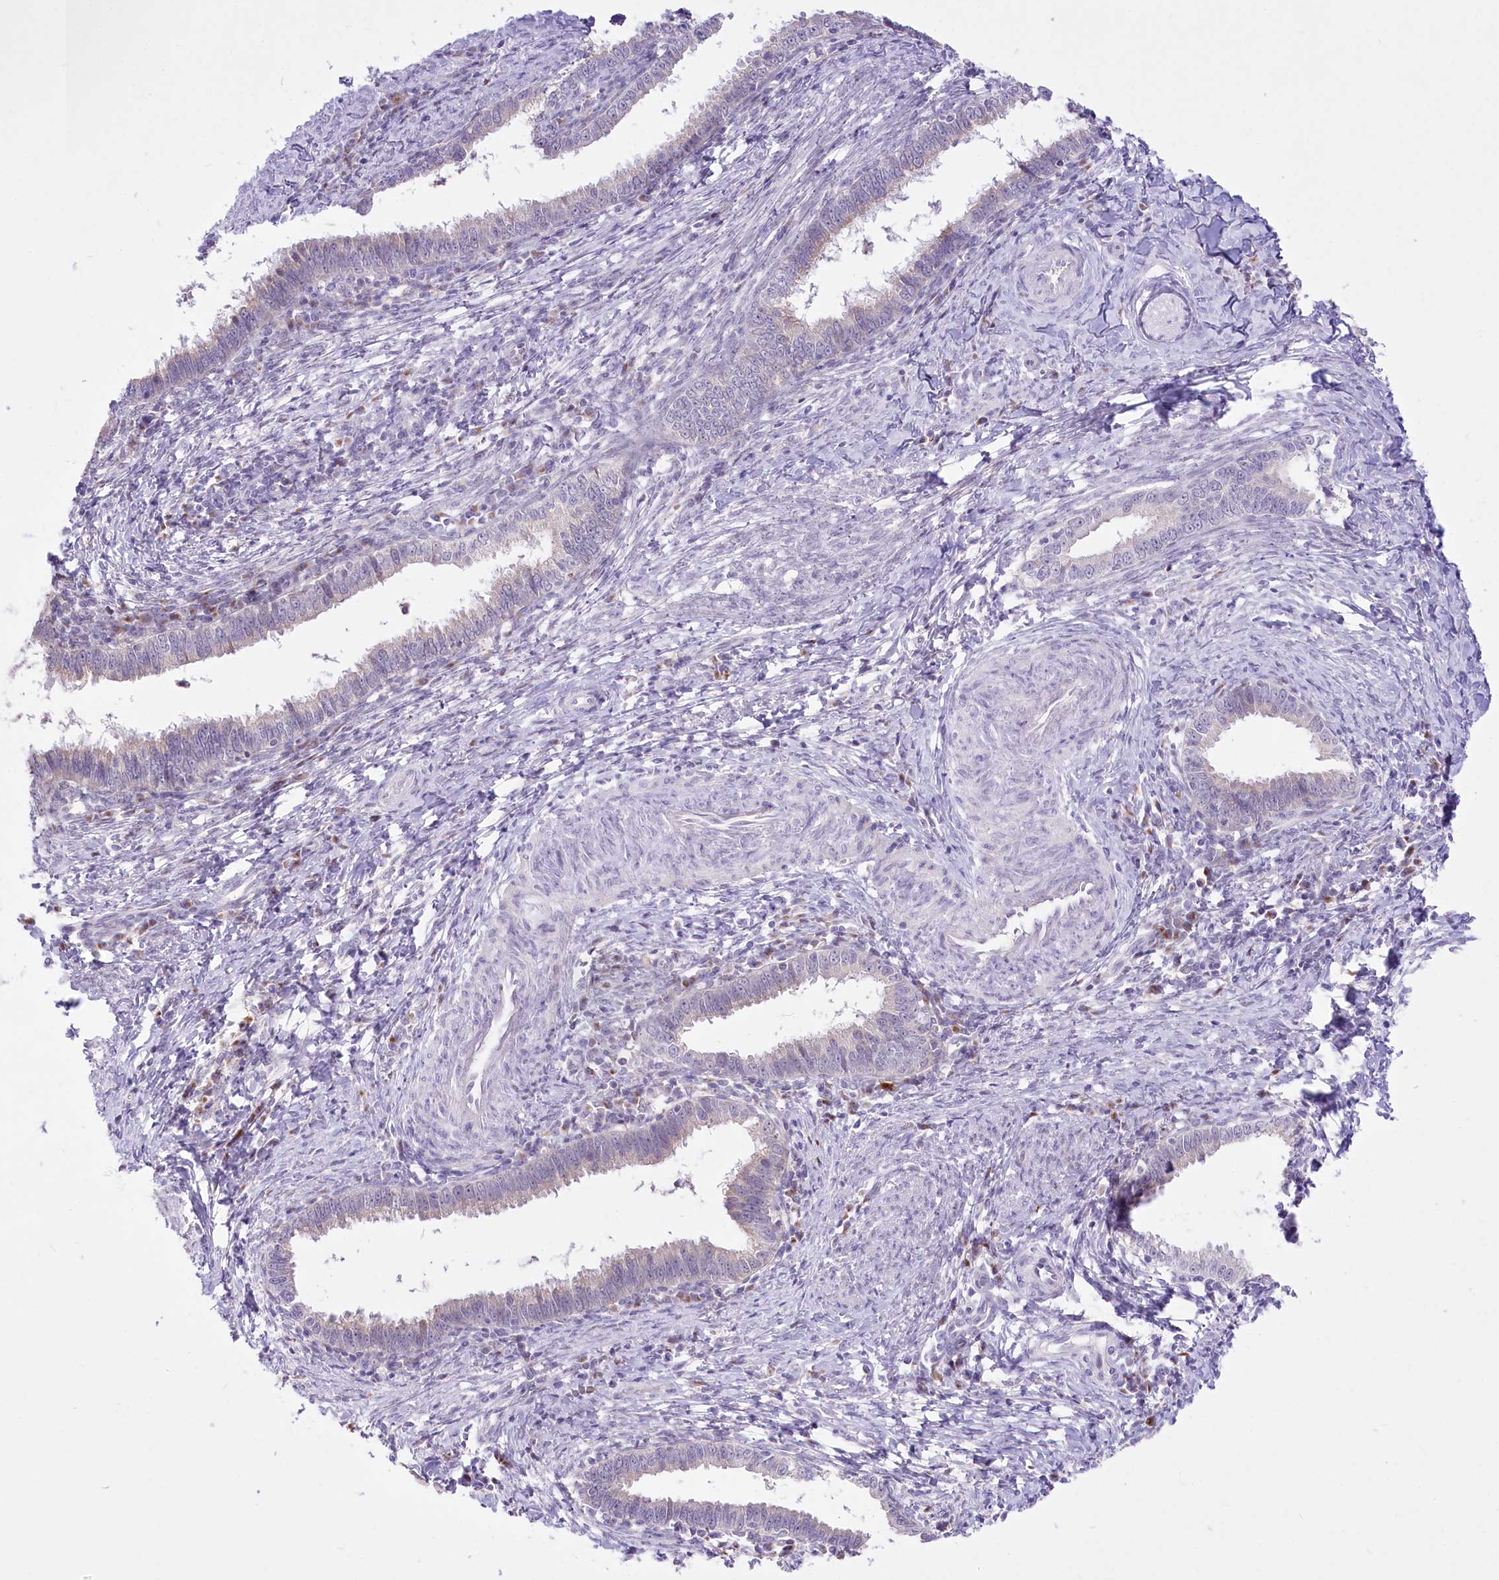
{"staining": {"intensity": "negative", "quantity": "none", "location": "none"}, "tissue": "cervical cancer", "cell_type": "Tumor cells", "image_type": "cancer", "snomed": [{"axis": "morphology", "description": "Adenocarcinoma, NOS"}, {"axis": "topography", "description": "Cervix"}], "caption": "Tumor cells show no significant protein staining in adenocarcinoma (cervical). (Stains: DAB (3,3'-diaminobenzidine) immunohistochemistry (IHC) with hematoxylin counter stain, Microscopy: brightfield microscopy at high magnification).", "gene": "BEND7", "patient": {"sex": "female", "age": 36}}